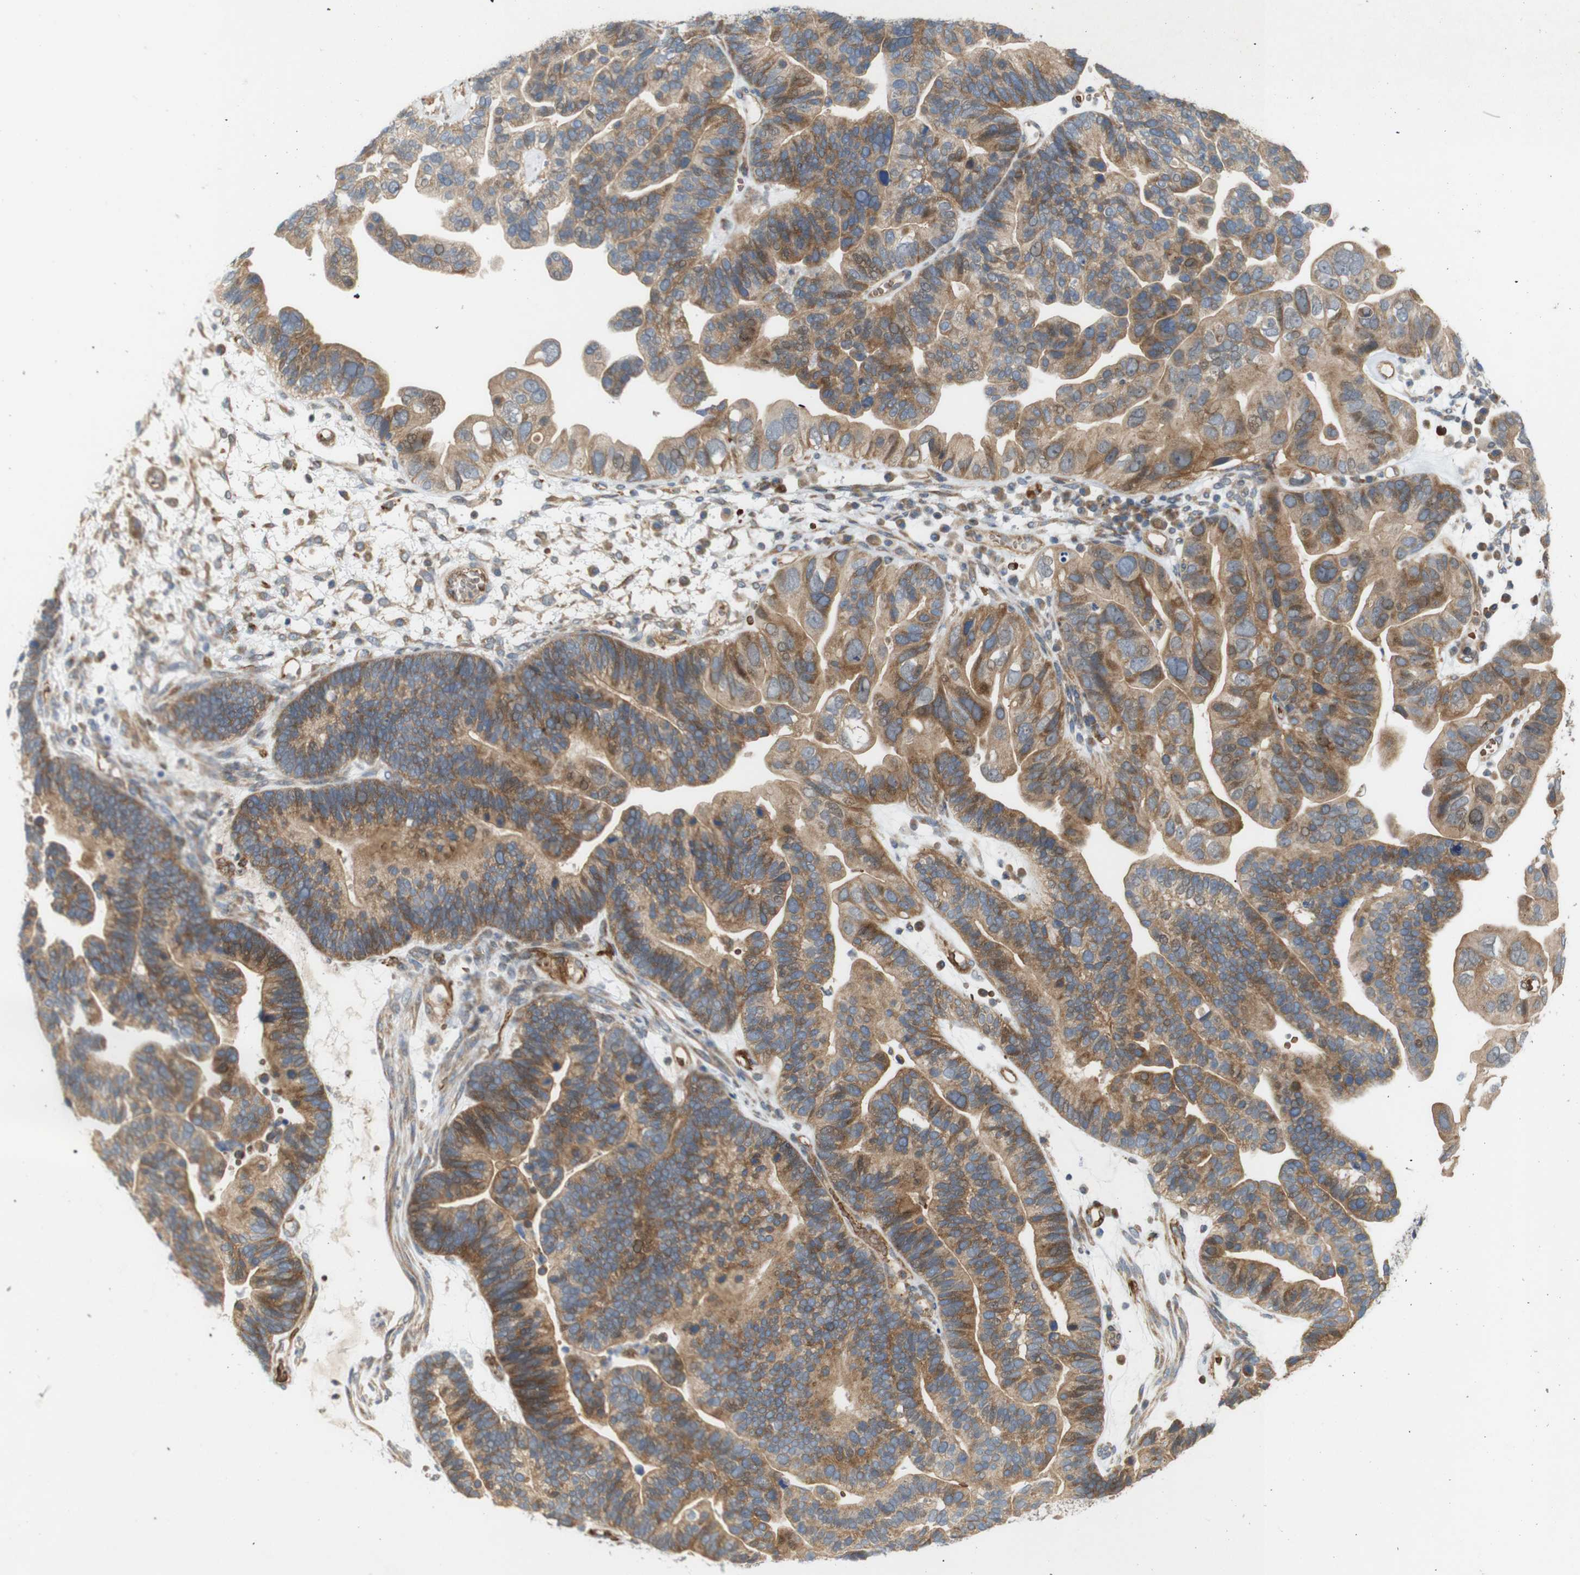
{"staining": {"intensity": "moderate", "quantity": ">75%", "location": "cytoplasmic/membranous"}, "tissue": "ovarian cancer", "cell_type": "Tumor cells", "image_type": "cancer", "snomed": [{"axis": "morphology", "description": "Cystadenocarcinoma, serous, NOS"}, {"axis": "topography", "description": "Ovary"}], "caption": "A brown stain highlights moderate cytoplasmic/membranous expression of a protein in ovarian cancer (serous cystadenocarcinoma) tumor cells.", "gene": "RPTOR", "patient": {"sex": "female", "age": 56}}